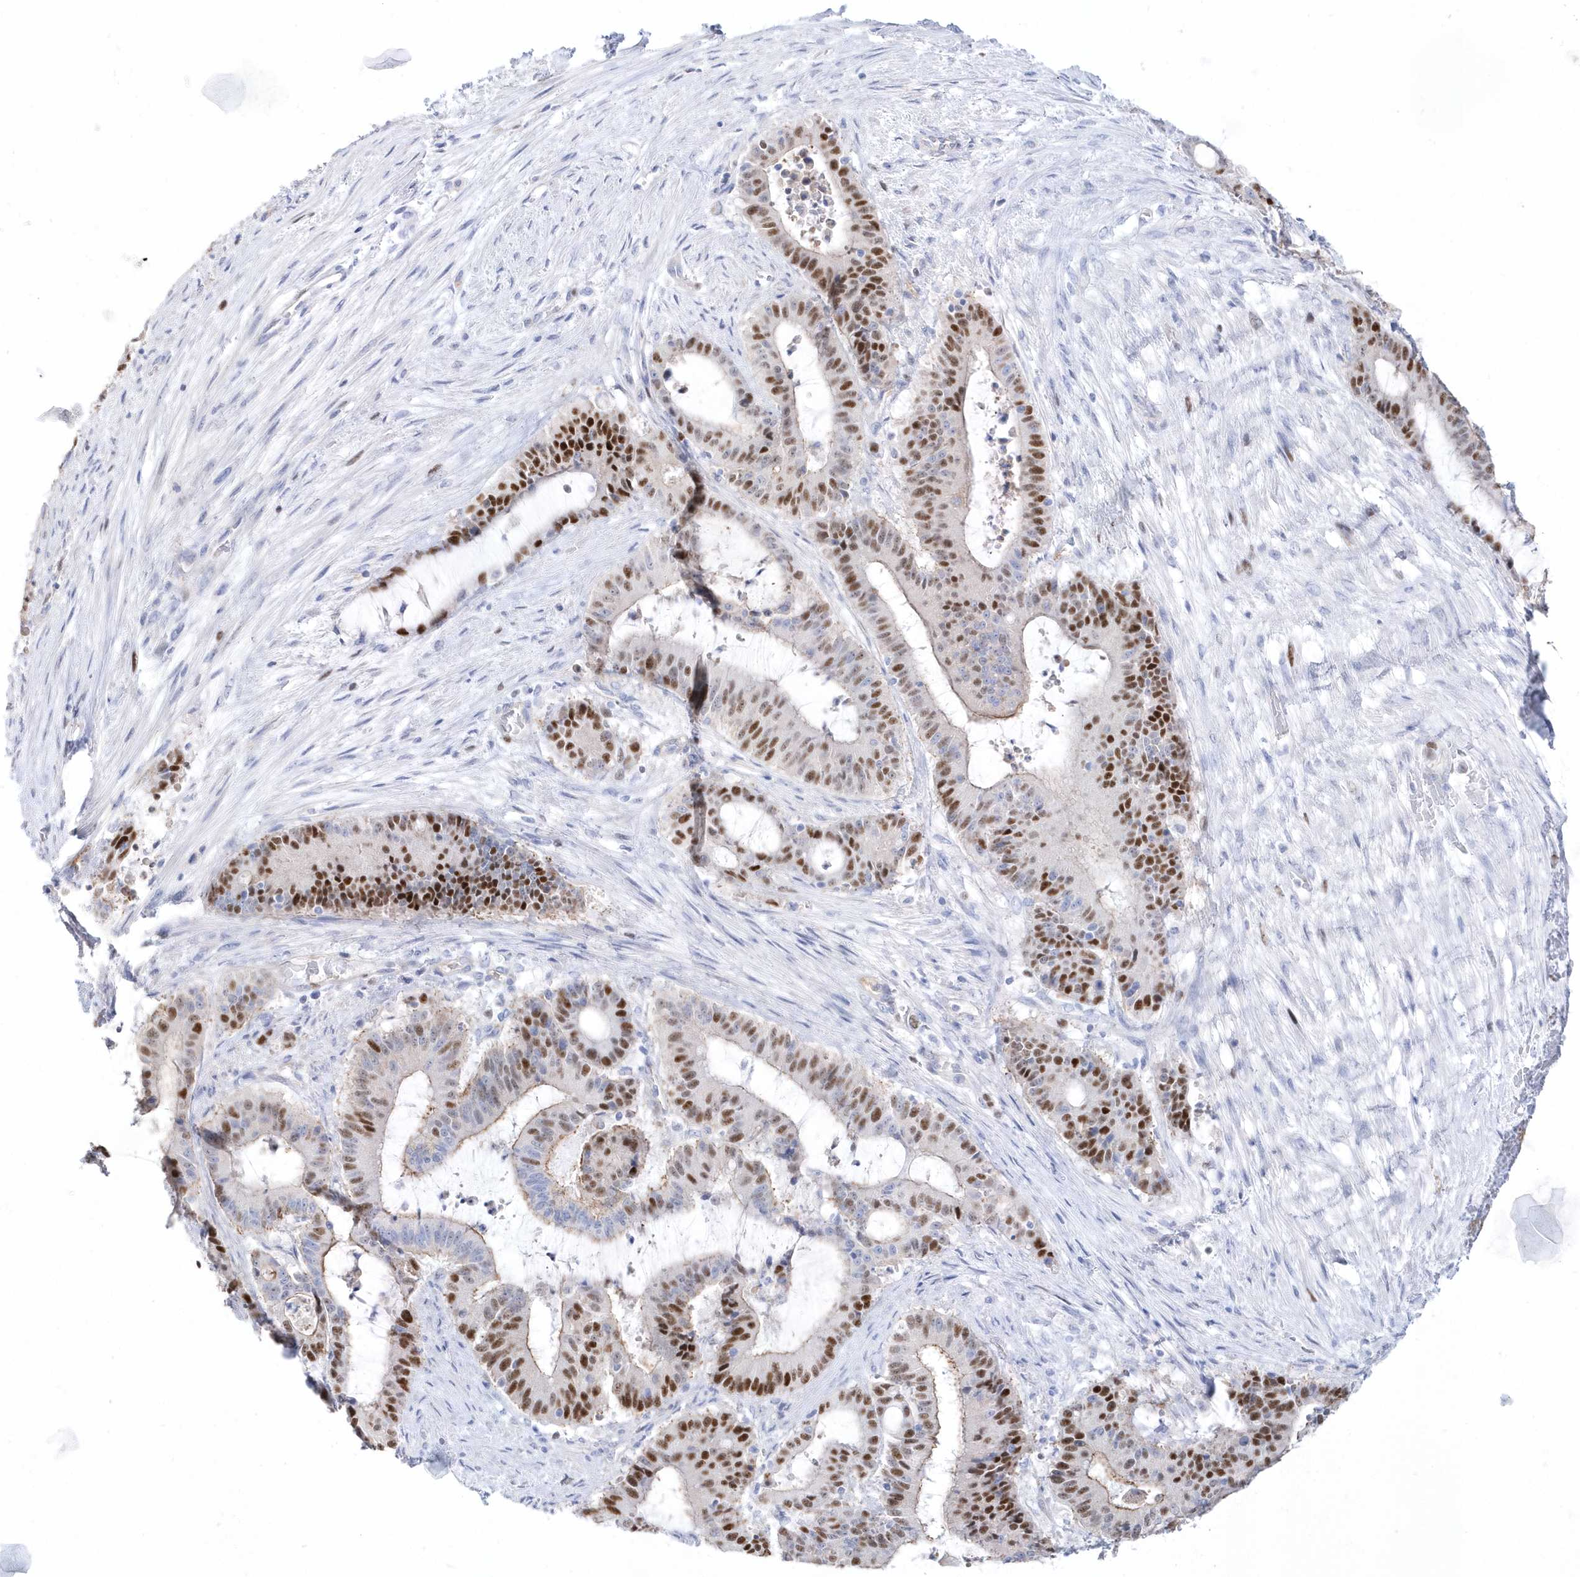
{"staining": {"intensity": "strong", "quantity": ">75%", "location": "nuclear"}, "tissue": "liver cancer", "cell_type": "Tumor cells", "image_type": "cancer", "snomed": [{"axis": "morphology", "description": "Normal tissue, NOS"}, {"axis": "morphology", "description": "Cholangiocarcinoma"}, {"axis": "topography", "description": "Liver"}, {"axis": "topography", "description": "Peripheral nerve tissue"}], "caption": "This image displays IHC staining of liver cholangiocarcinoma, with high strong nuclear positivity in approximately >75% of tumor cells.", "gene": "TMCO6", "patient": {"sex": "female", "age": 73}}